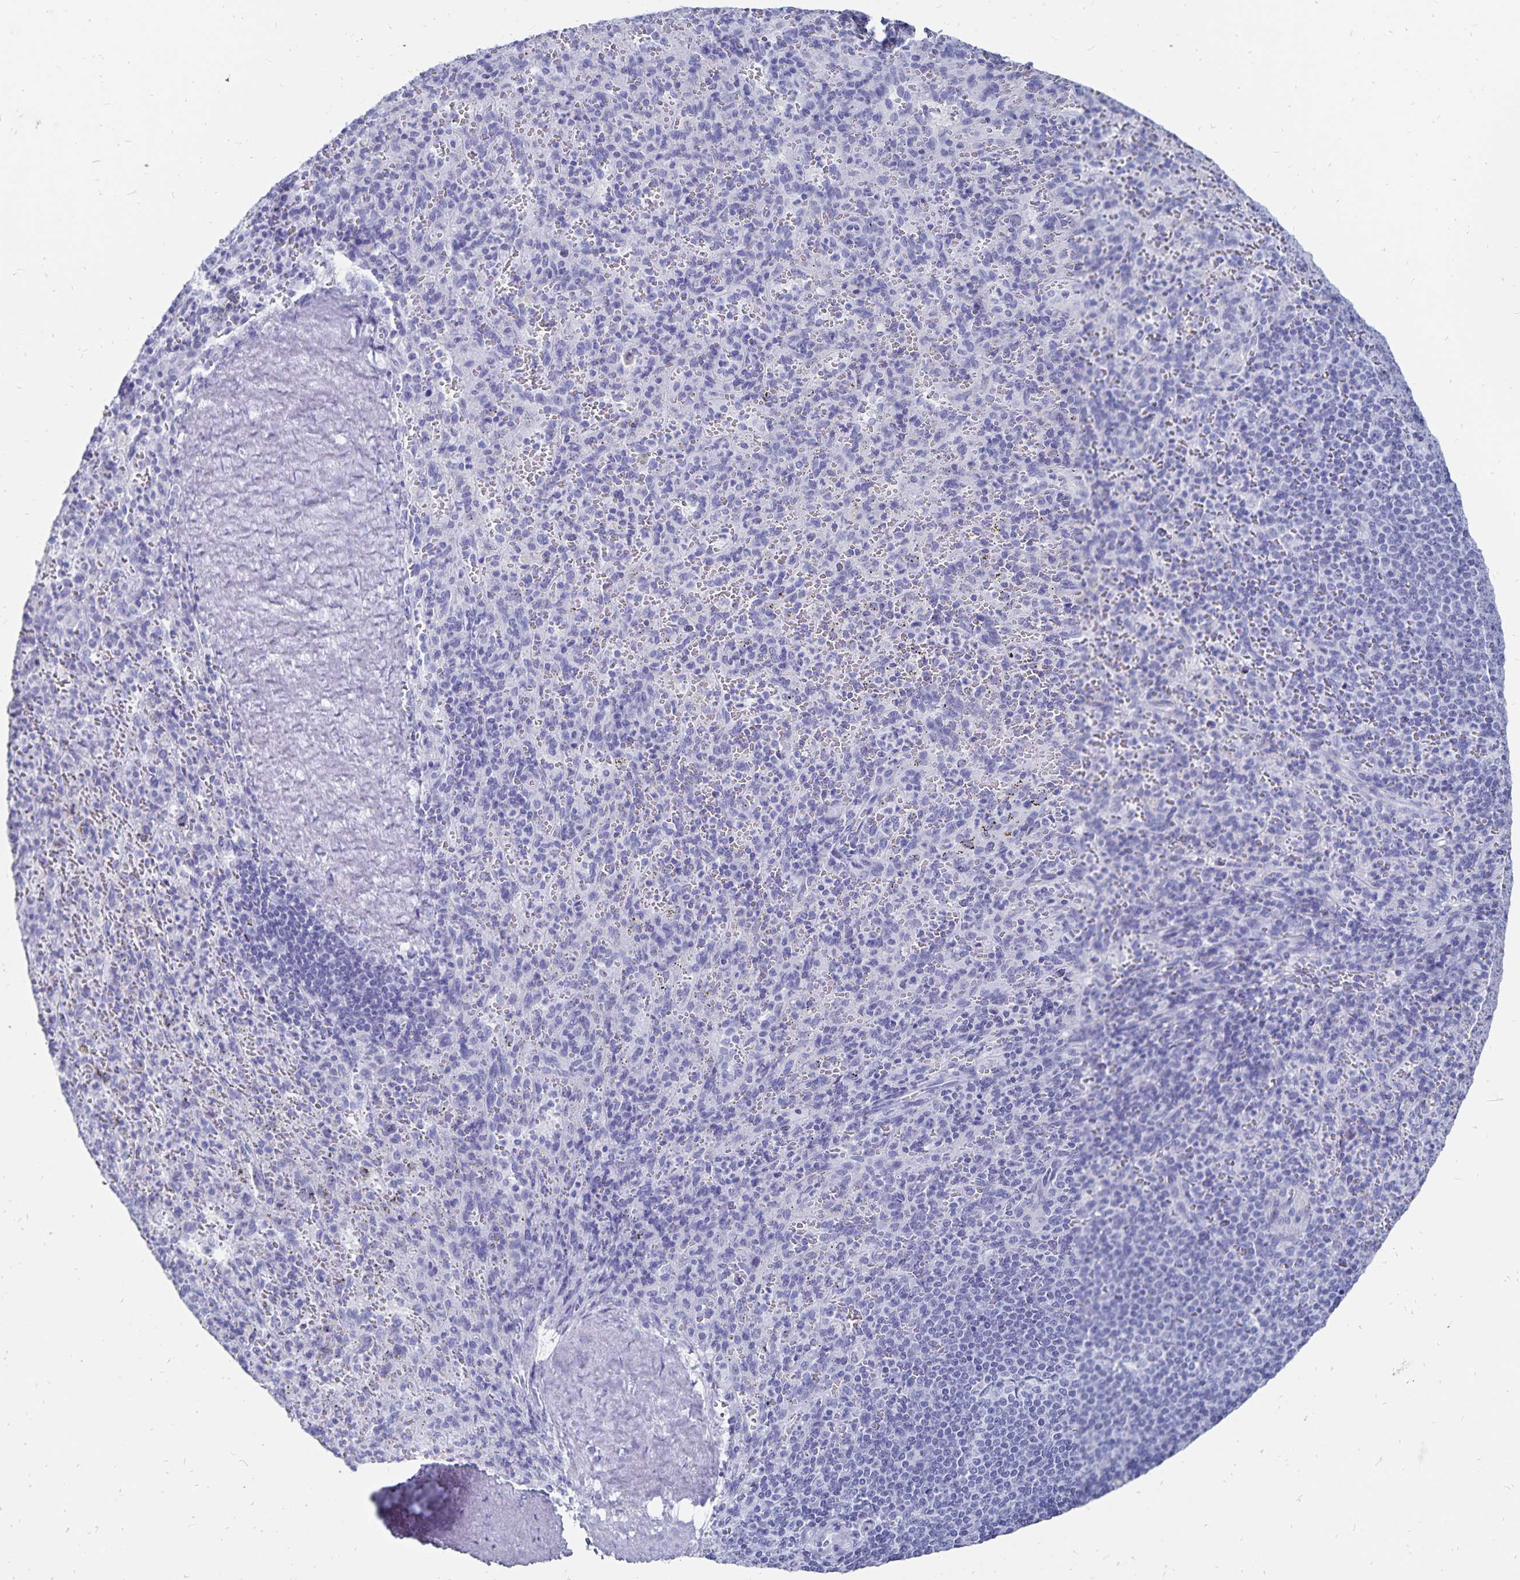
{"staining": {"intensity": "negative", "quantity": "none", "location": "none"}, "tissue": "spleen", "cell_type": "Cells in red pulp", "image_type": "normal", "snomed": [{"axis": "morphology", "description": "Normal tissue, NOS"}, {"axis": "topography", "description": "Spleen"}], "caption": "The photomicrograph reveals no staining of cells in red pulp in unremarkable spleen. (DAB (3,3'-diaminobenzidine) IHC visualized using brightfield microscopy, high magnification).", "gene": "ADH1A", "patient": {"sex": "male", "age": 57}}